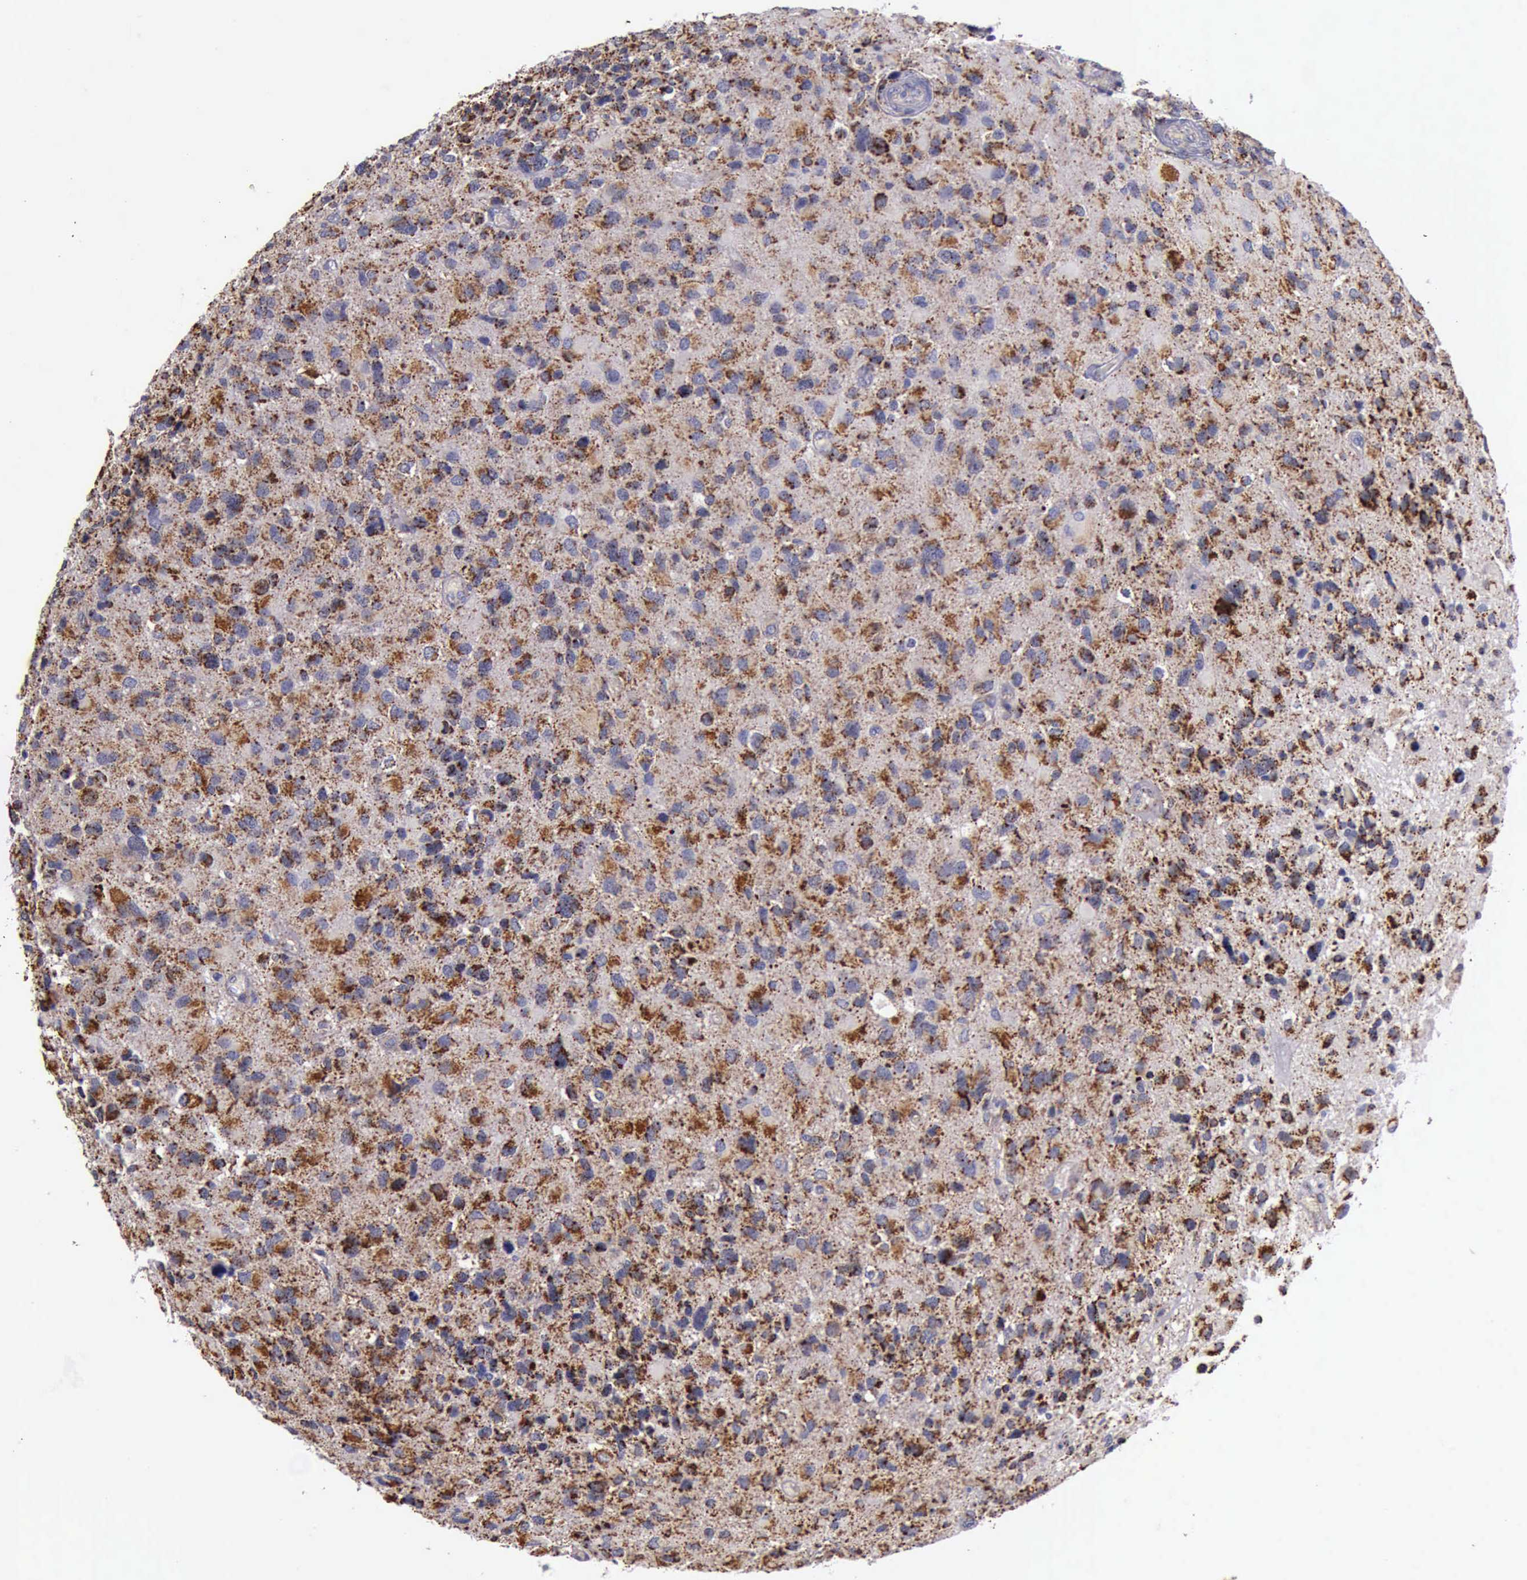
{"staining": {"intensity": "moderate", "quantity": ">75%", "location": "cytoplasmic/membranous"}, "tissue": "glioma", "cell_type": "Tumor cells", "image_type": "cancer", "snomed": [{"axis": "morphology", "description": "Glioma, malignant, High grade"}, {"axis": "topography", "description": "Brain"}], "caption": "A micrograph of human glioma stained for a protein displays moderate cytoplasmic/membranous brown staining in tumor cells.", "gene": "TXN2", "patient": {"sex": "male", "age": 69}}